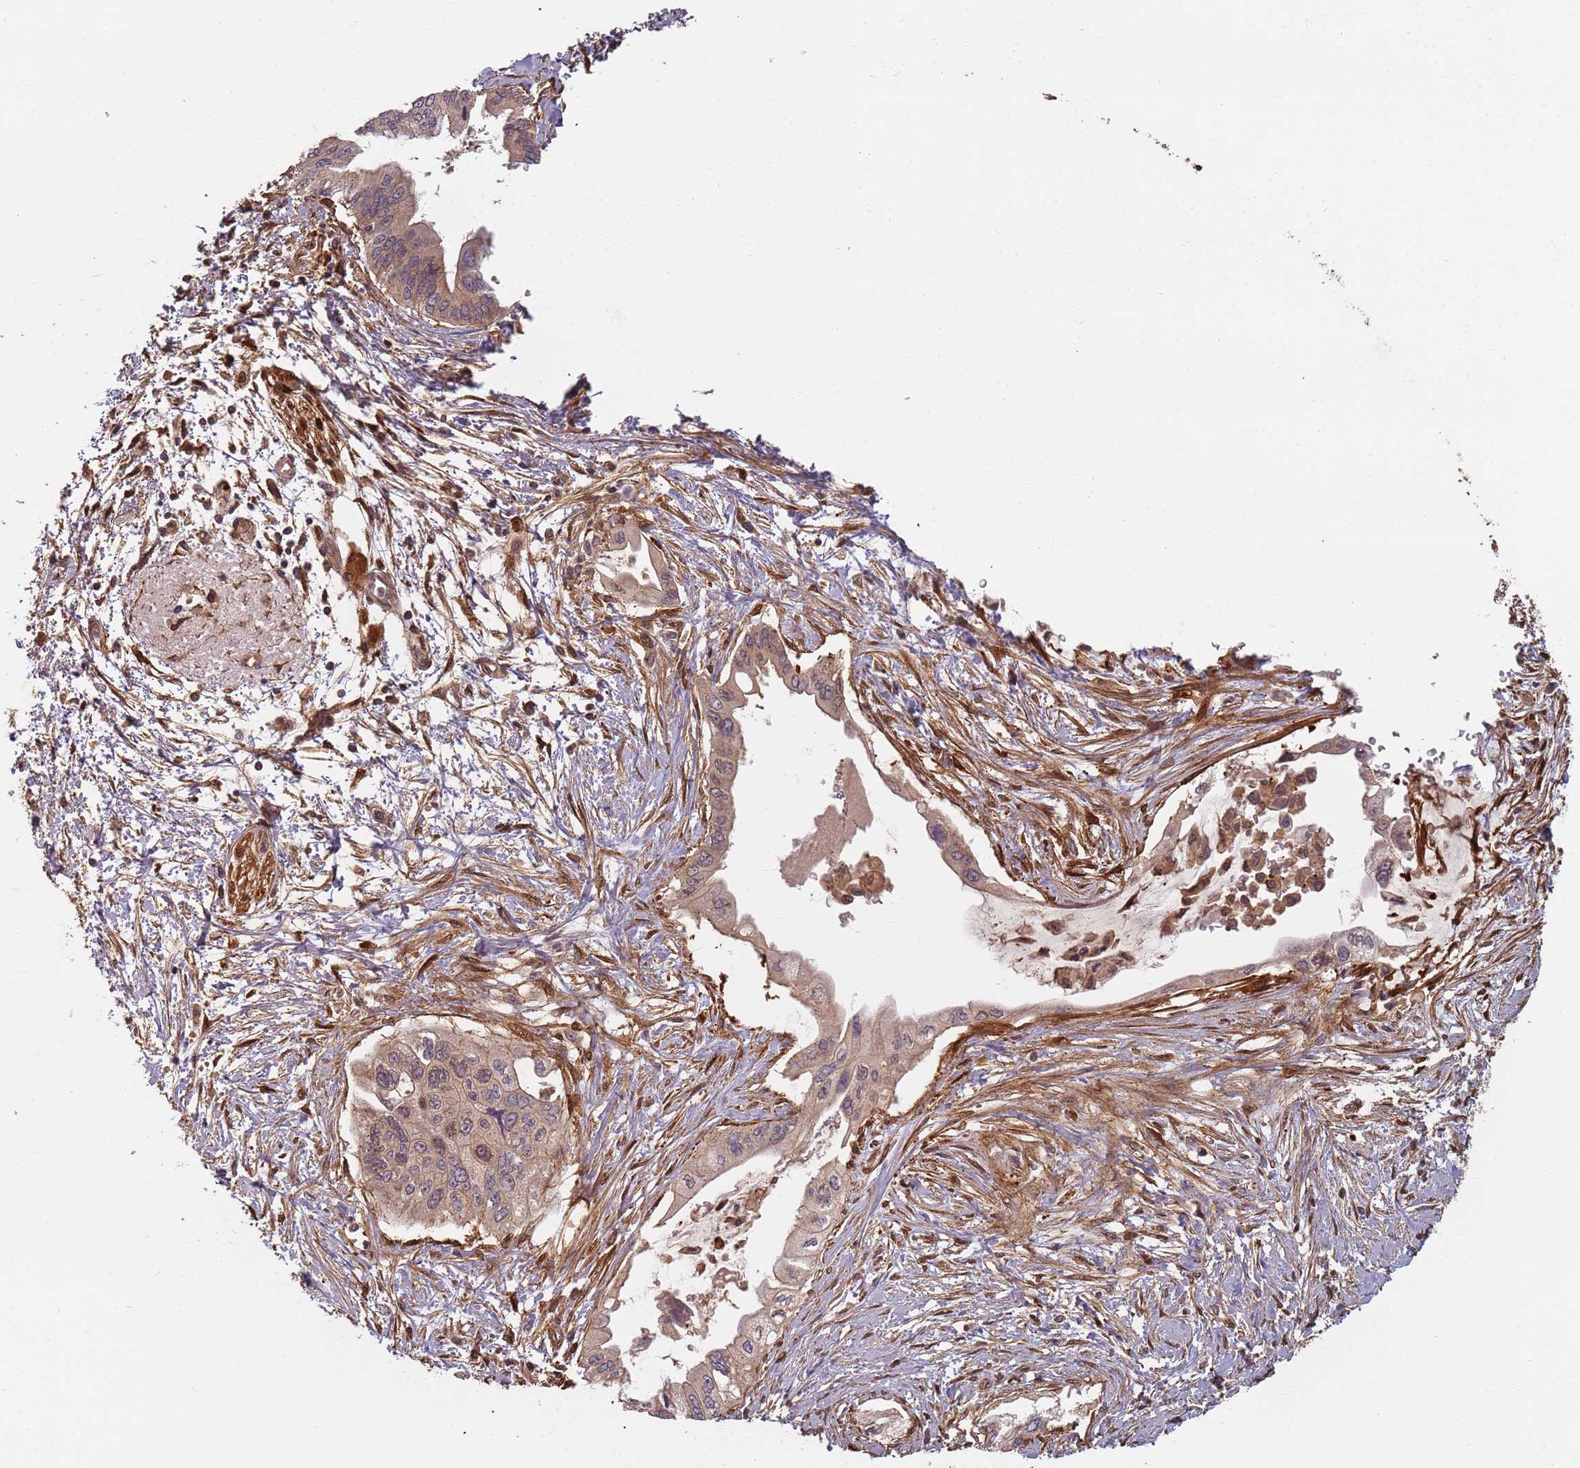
{"staining": {"intensity": "weak", "quantity": "25%-75%", "location": "cytoplasmic/membranous"}, "tissue": "pancreatic cancer", "cell_type": "Tumor cells", "image_type": "cancer", "snomed": [{"axis": "morphology", "description": "Adenocarcinoma, NOS"}, {"axis": "topography", "description": "Pancreas"}], "caption": "There is low levels of weak cytoplasmic/membranous staining in tumor cells of pancreatic cancer (adenocarcinoma), as demonstrated by immunohistochemical staining (brown color).", "gene": "SDCCAG8", "patient": {"sex": "male", "age": 46}}